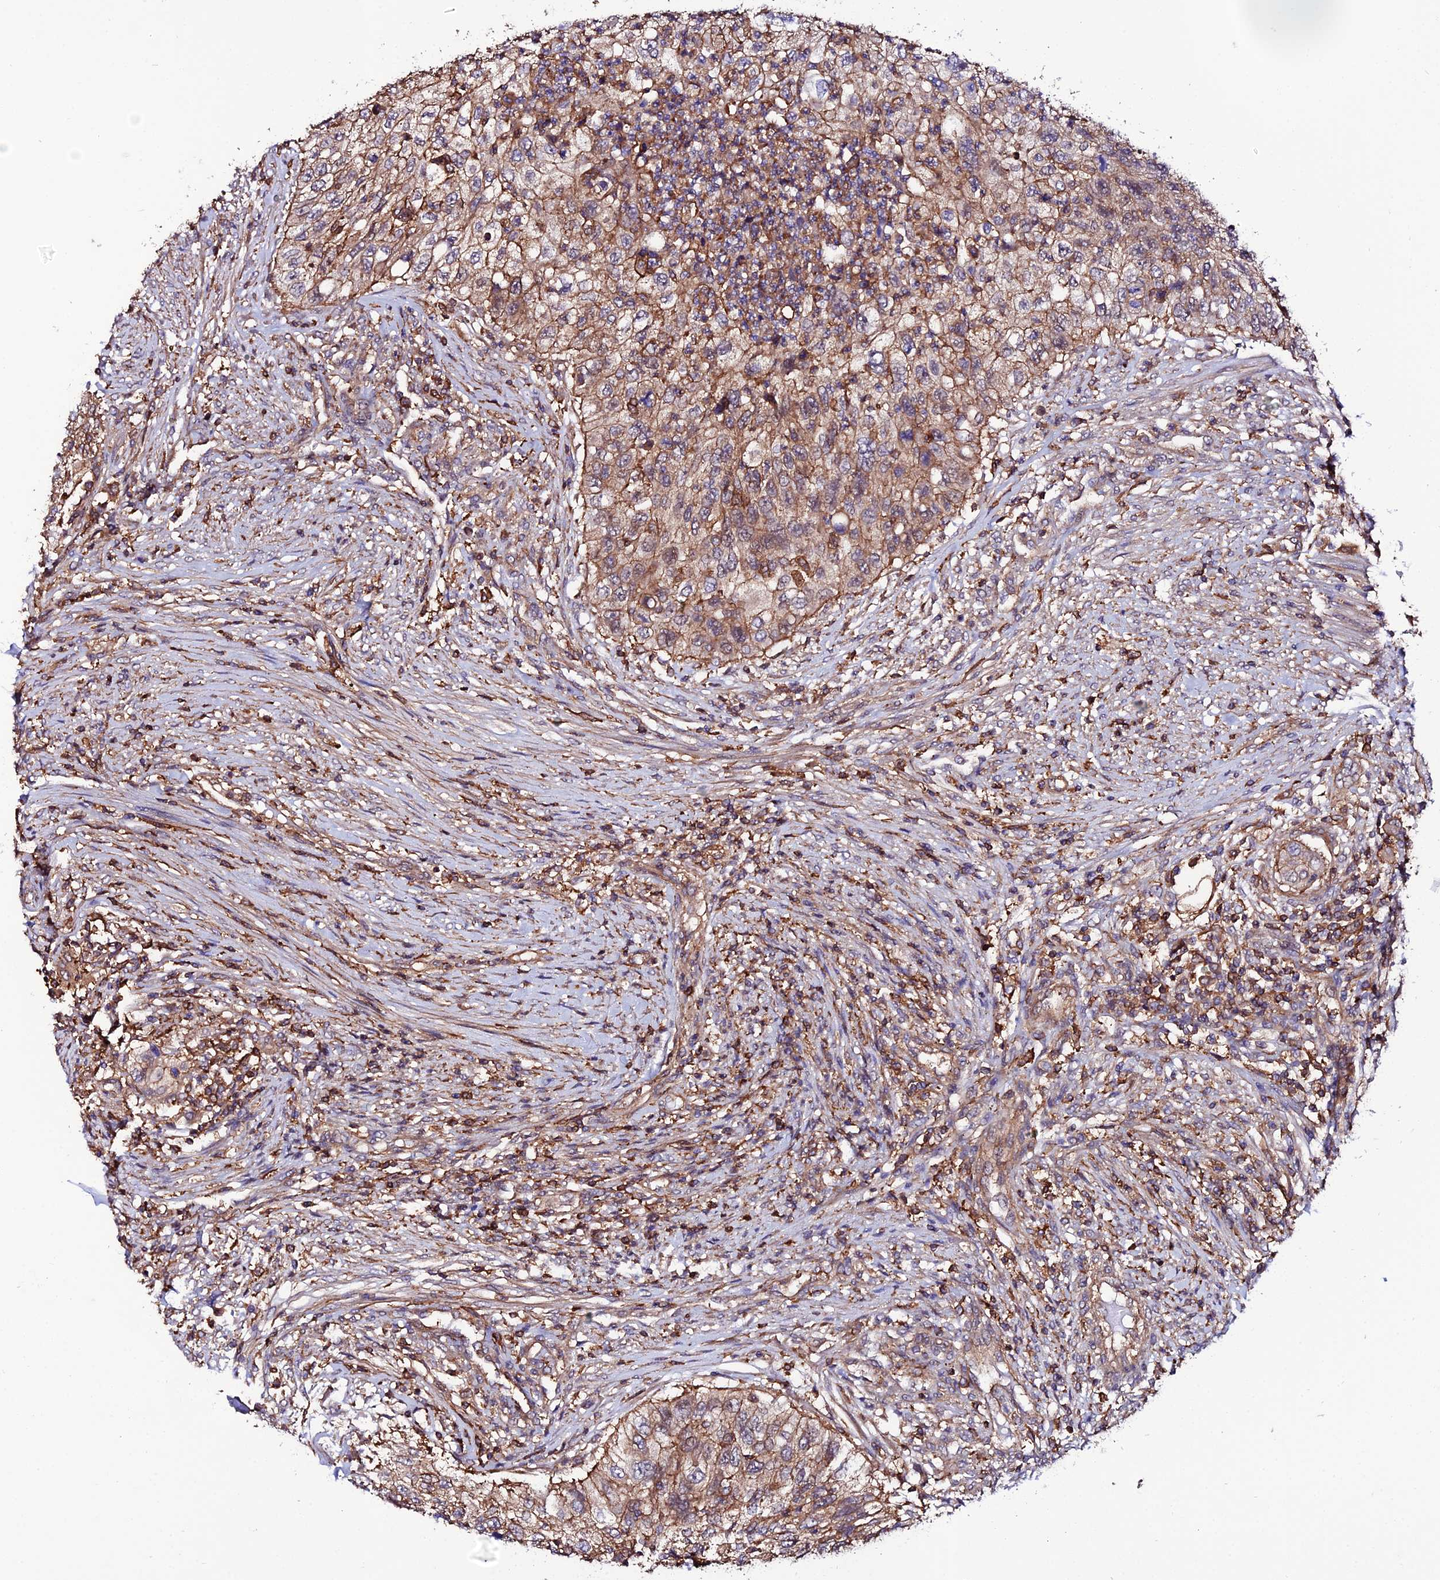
{"staining": {"intensity": "moderate", "quantity": ">75%", "location": "cytoplasmic/membranous"}, "tissue": "urothelial cancer", "cell_type": "Tumor cells", "image_type": "cancer", "snomed": [{"axis": "morphology", "description": "Urothelial carcinoma, High grade"}, {"axis": "topography", "description": "Urinary bladder"}], "caption": "Brown immunohistochemical staining in urothelial cancer exhibits moderate cytoplasmic/membranous expression in about >75% of tumor cells.", "gene": "USP17L15", "patient": {"sex": "female", "age": 60}}